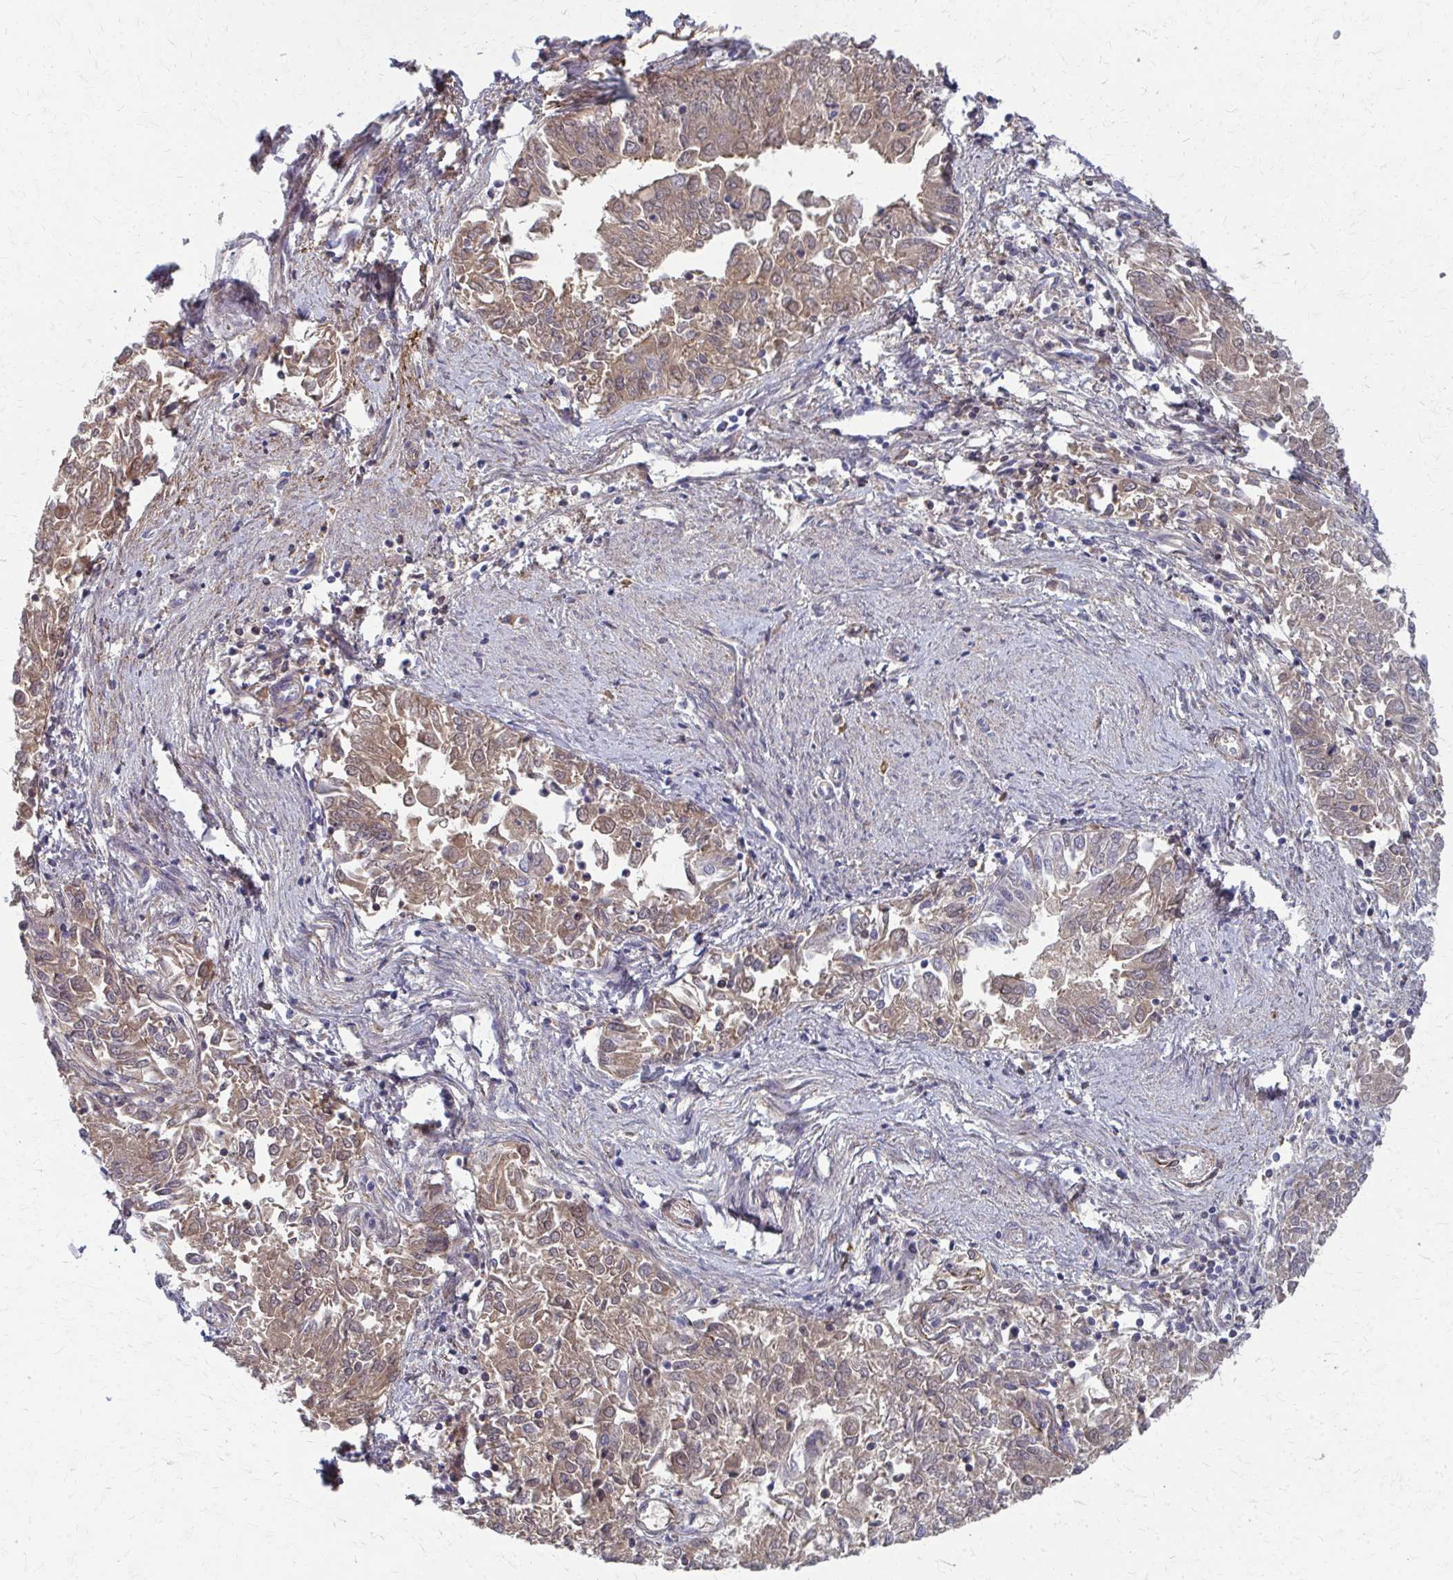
{"staining": {"intensity": "moderate", "quantity": ">75%", "location": "cytoplasmic/membranous"}, "tissue": "endometrial cancer", "cell_type": "Tumor cells", "image_type": "cancer", "snomed": [{"axis": "morphology", "description": "Adenocarcinoma, NOS"}, {"axis": "topography", "description": "Endometrium"}], "caption": "This histopathology image shows immunohistochemistry staining of human adenocarcinoma (endometrial), with medium moderate cytoplasmic/membranous expression in approximately >75% of tumor cells.", "gene": "ADIPOQ", "patient": {"sex": "female", "age": 57}}